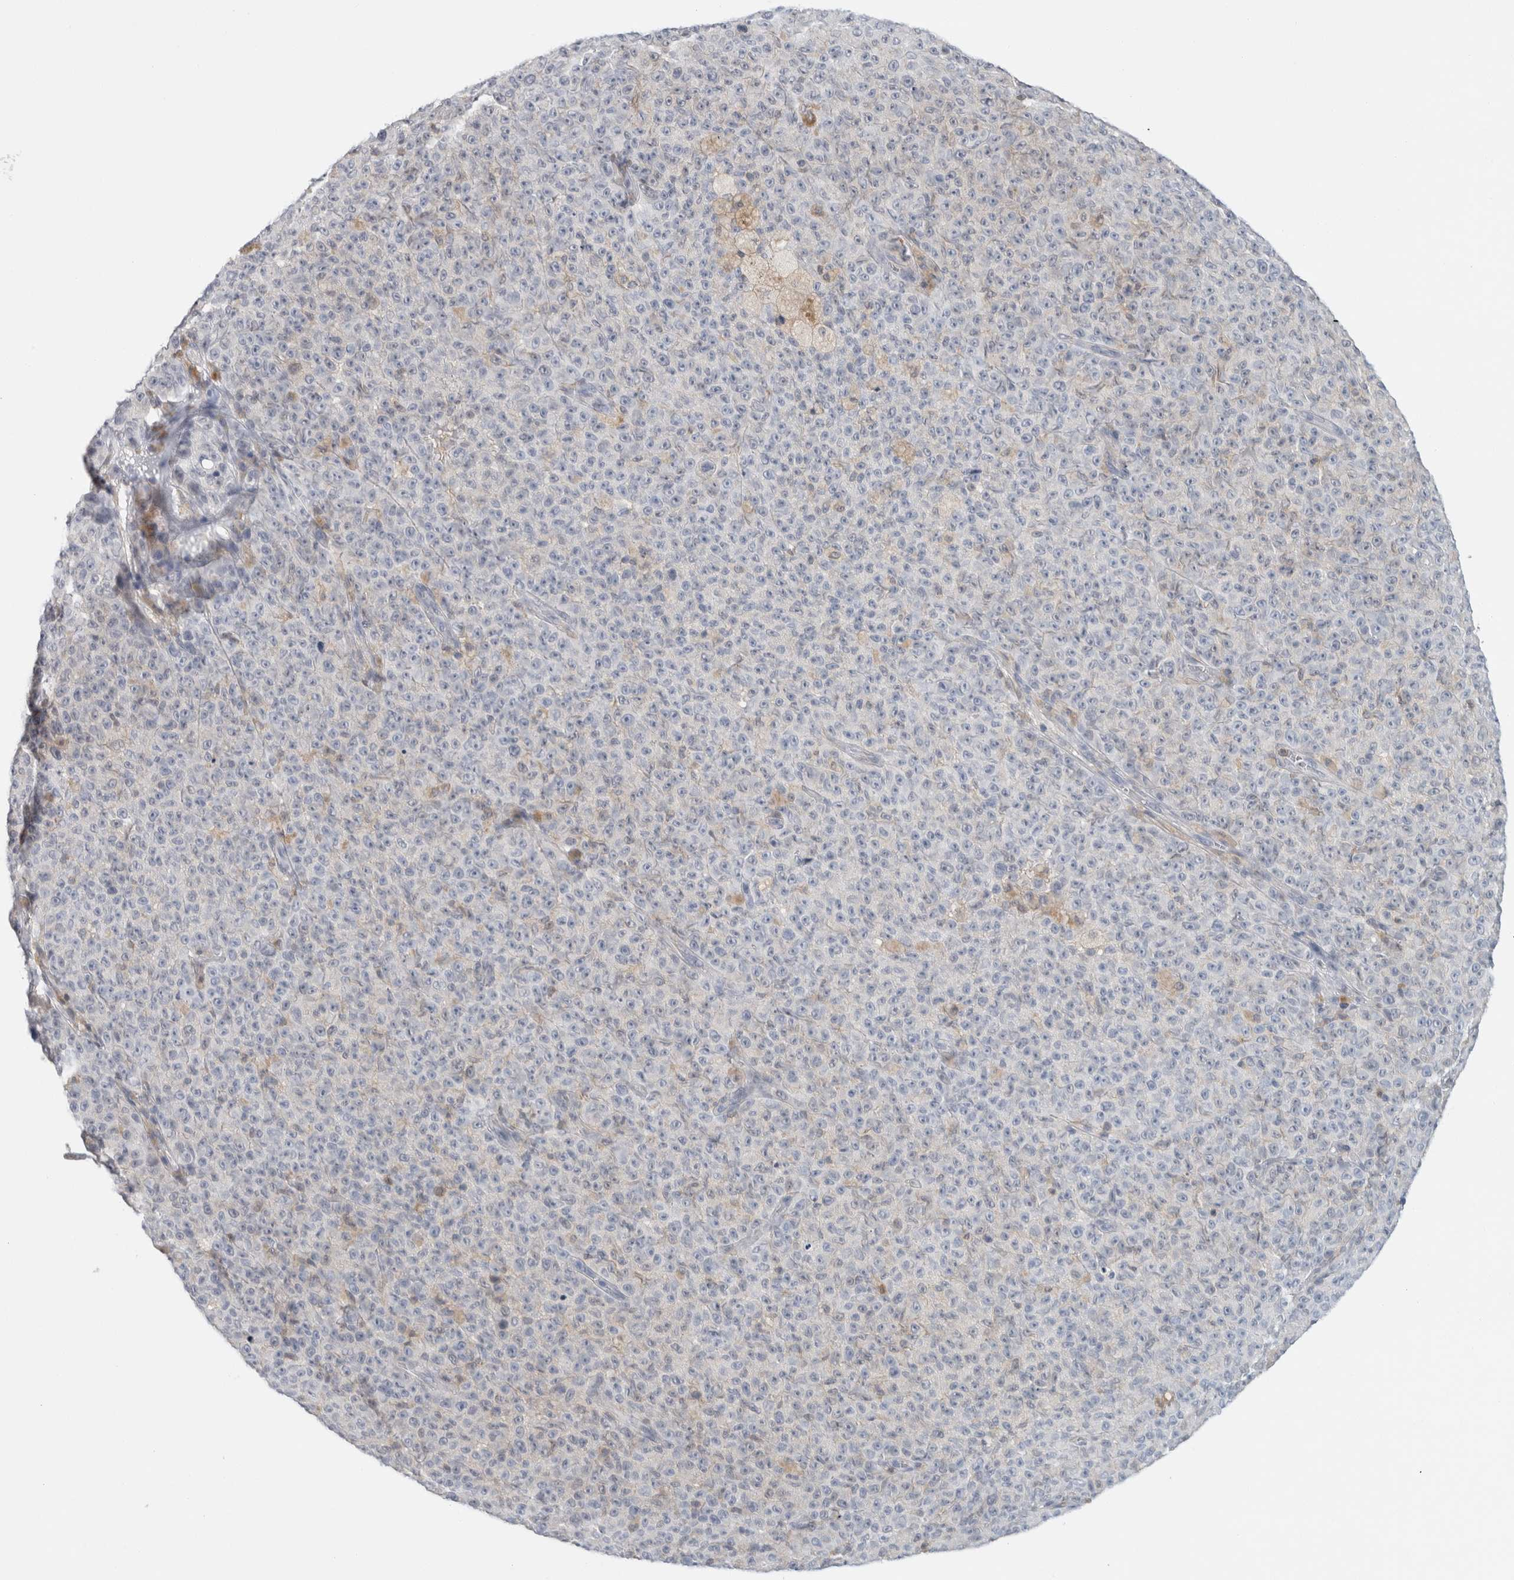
{"staining": {"intensity": "negative", "quantity": "none", "location": "none"}, "tissue": "melanoma", "cell_type": "Tumor cells", "image_type": "cancer", "snomed": [{"axis": "morphology", "description": "Malignant melanoma, NOS"}, {"axis": "topography", "description": "Skin"}], "caption": "Tumor cells are negative for protein expression in human malignant melanoma.", "gene": "CASP6", "patient": {"sex": "female", "age": 82}}